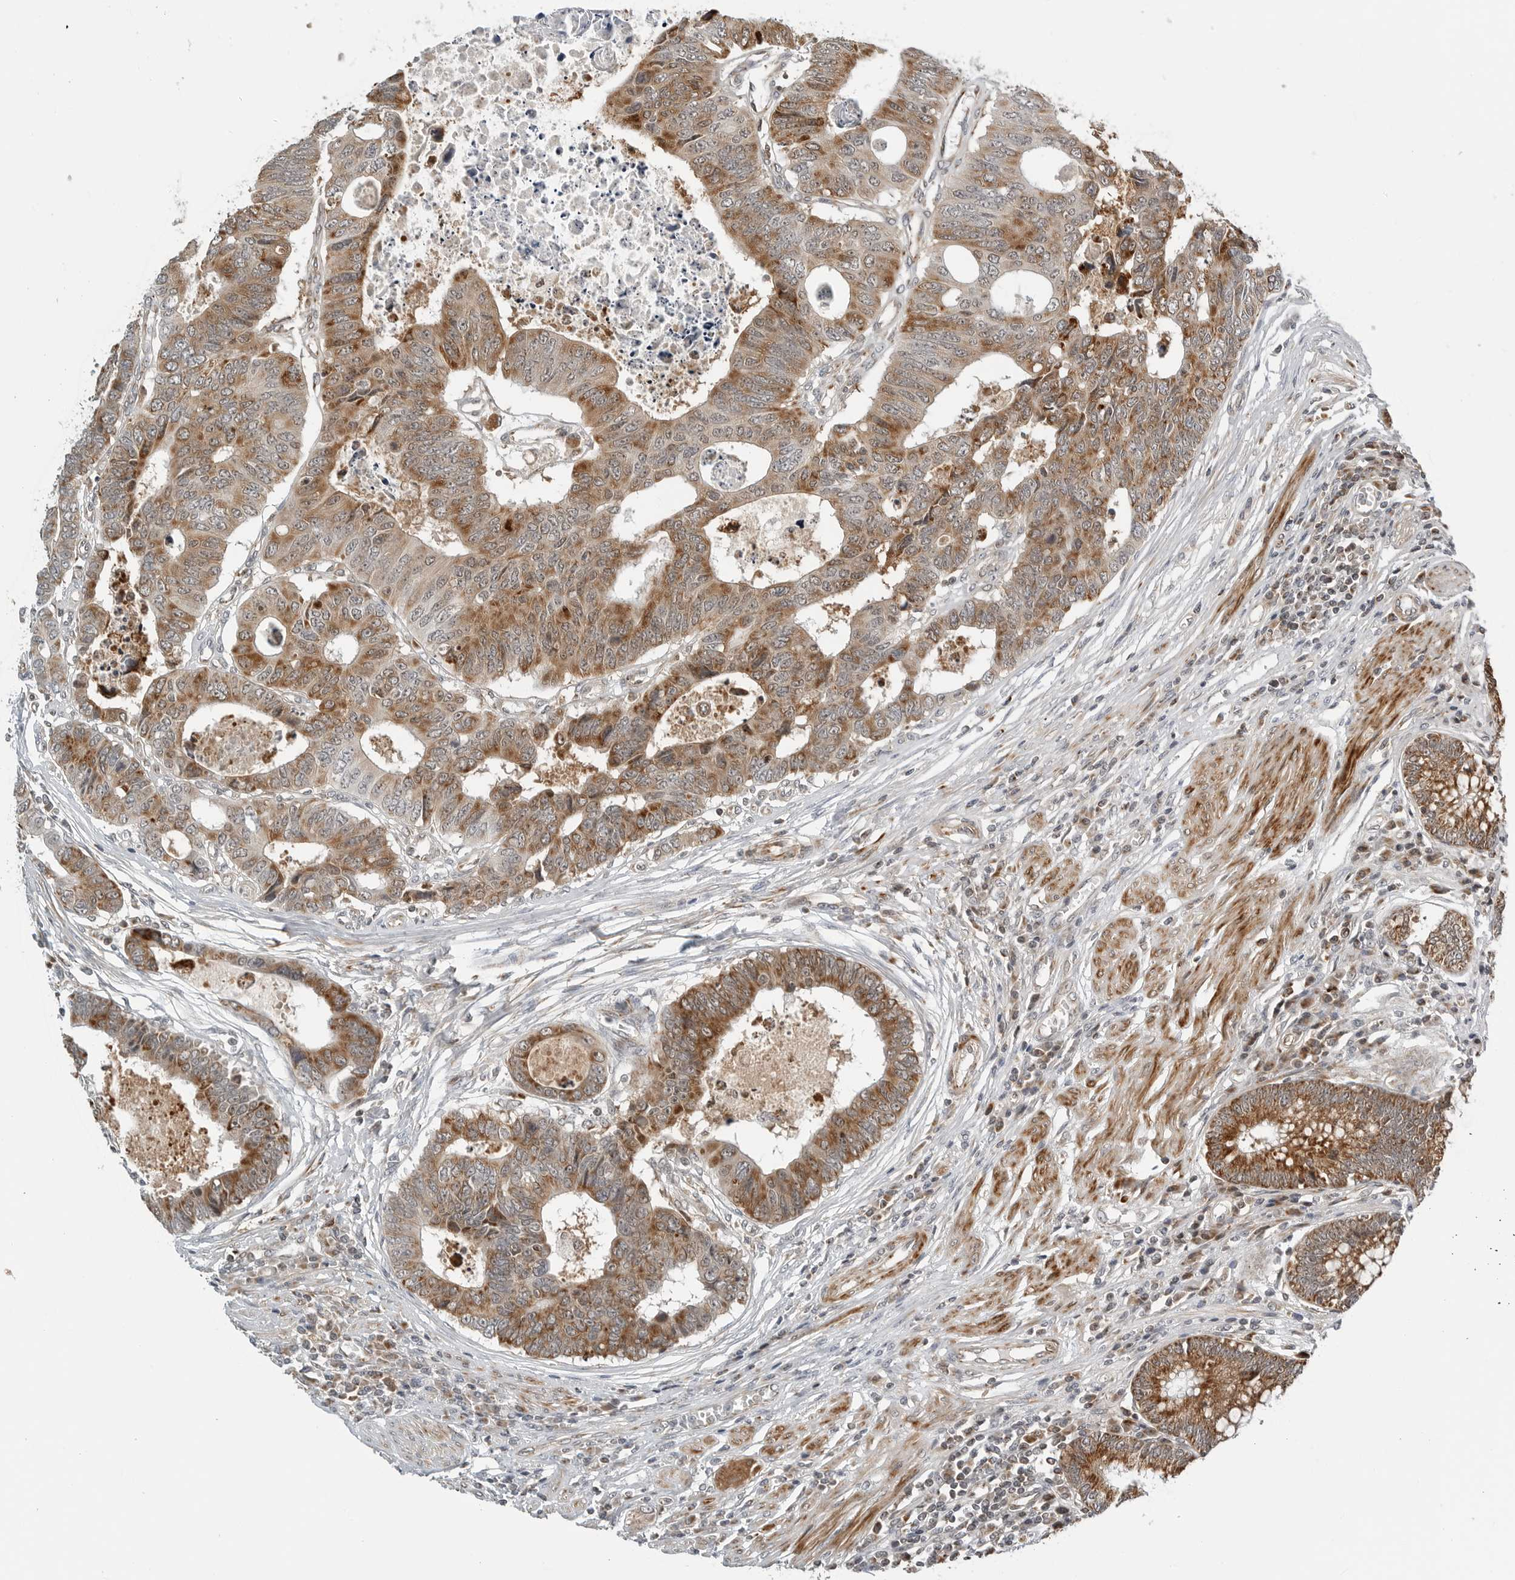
{"staining": {"intensity": "moderate", "quantity": ">75%", "location": "cytoplasmic/membranous"}, "tissue": "colorectal cancer", "cell_type": "Tumor cells", "image_type": "cancer", "snomed": [{"axis": "morphology", "description": "Adenocarcinoma, NOS"}, {"axis": "topography", "description": "Rectum"}], "caption": "Protein staining demonstrates moderate cytoplasmic/membranous staining in about >75% of tumor cells in colorectal adenocarcinoma.", "gene": "PEX2", "patient": {"sex": "male", "age": 84}}